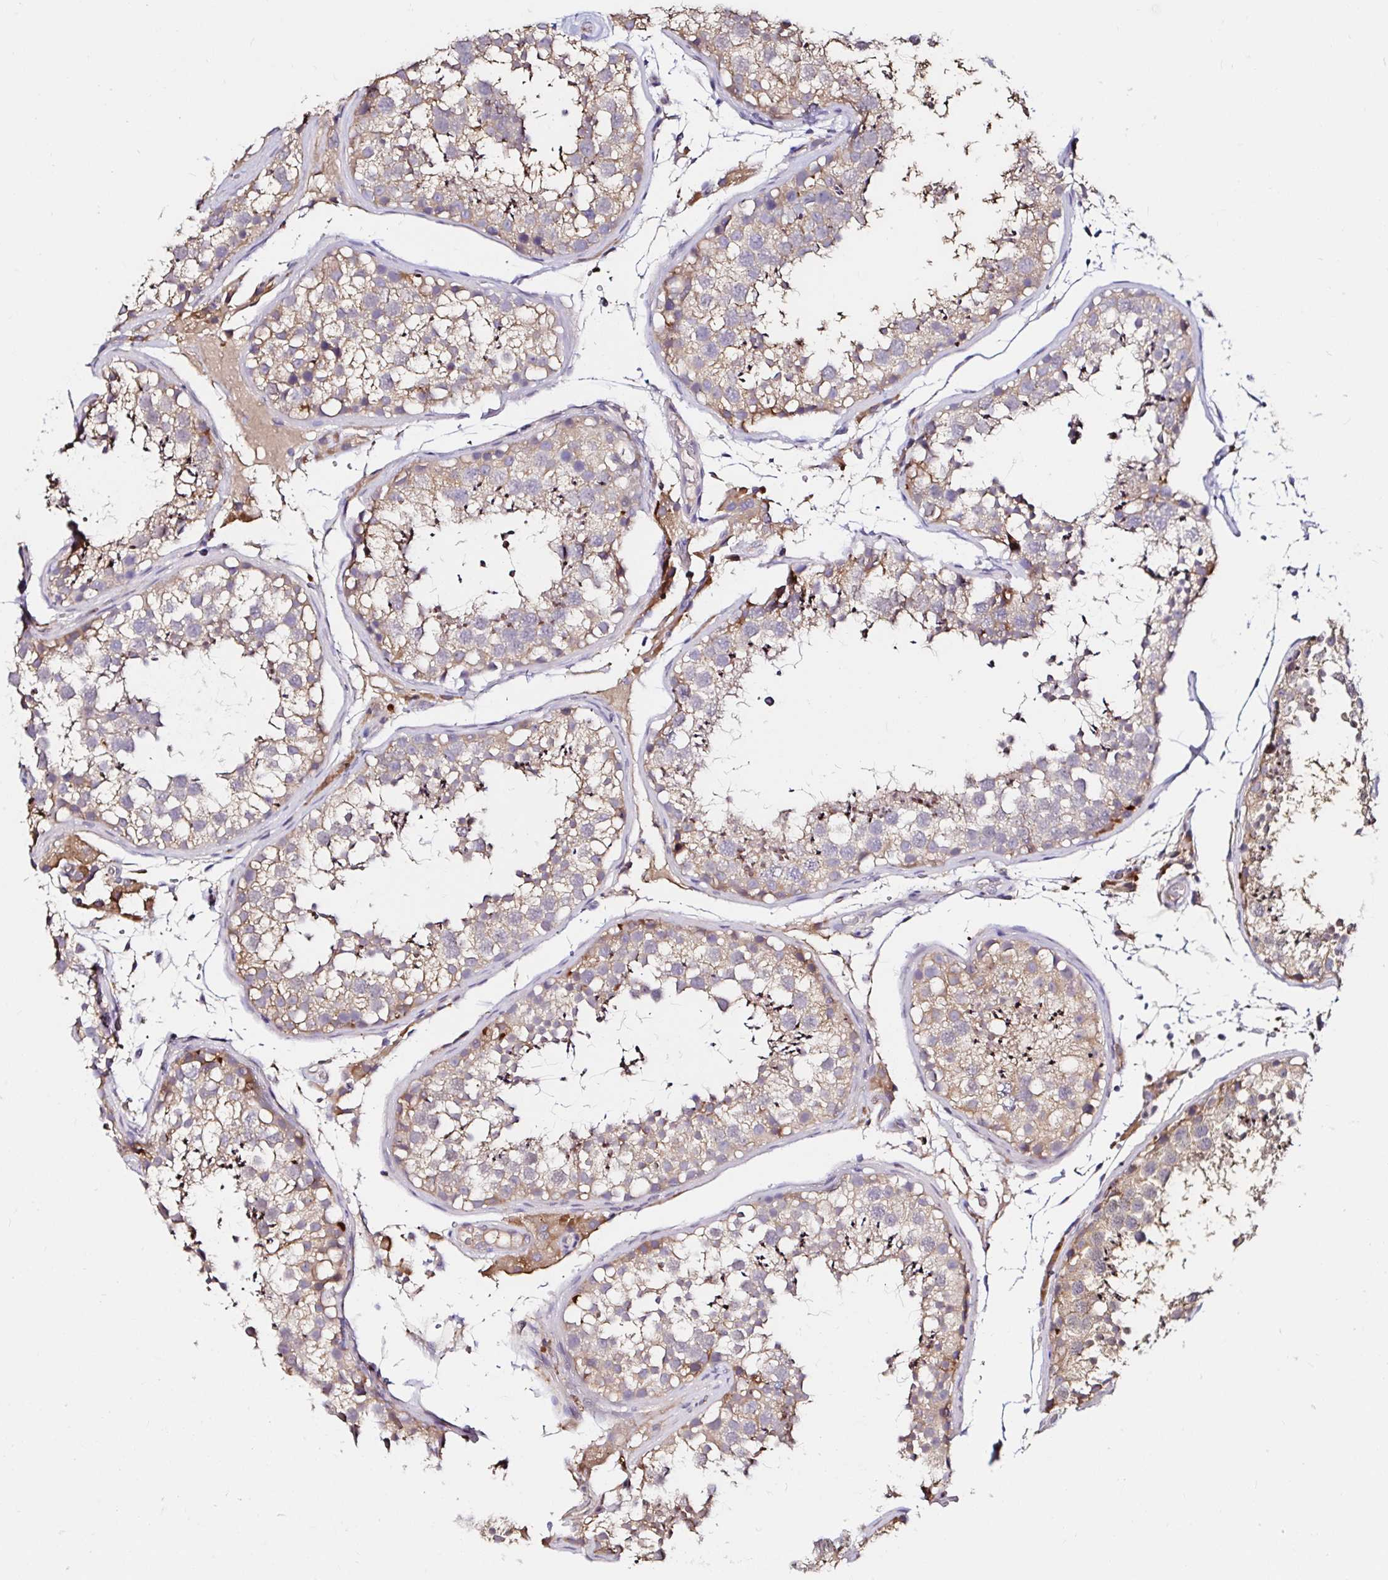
{"staining": {"intensity": "weak", "quantity": ">75%", "location": "cytoplasmic/membranous"}, "tissue": "testis", "cell_type": "Cells in seminiferous ducts", "image_type": "normal", "snomed": [{"axis": "morphology", "description": "Normal tissue, NOS"}, {"axis": "topography", "description": "Testis"}], "caption": "A high-resolution photomicrograph shows IHC staining of normal testis, which shows weak cytoplasmic/membranous staining in about >75% of cells in seminiferous ducts. (DAB (3,3'-diaminobenzidine) = brown stain, brightfield microscopy at high magnification).", "gene": "RSRP1", "patient": {"sex": "male", "age": 29}}